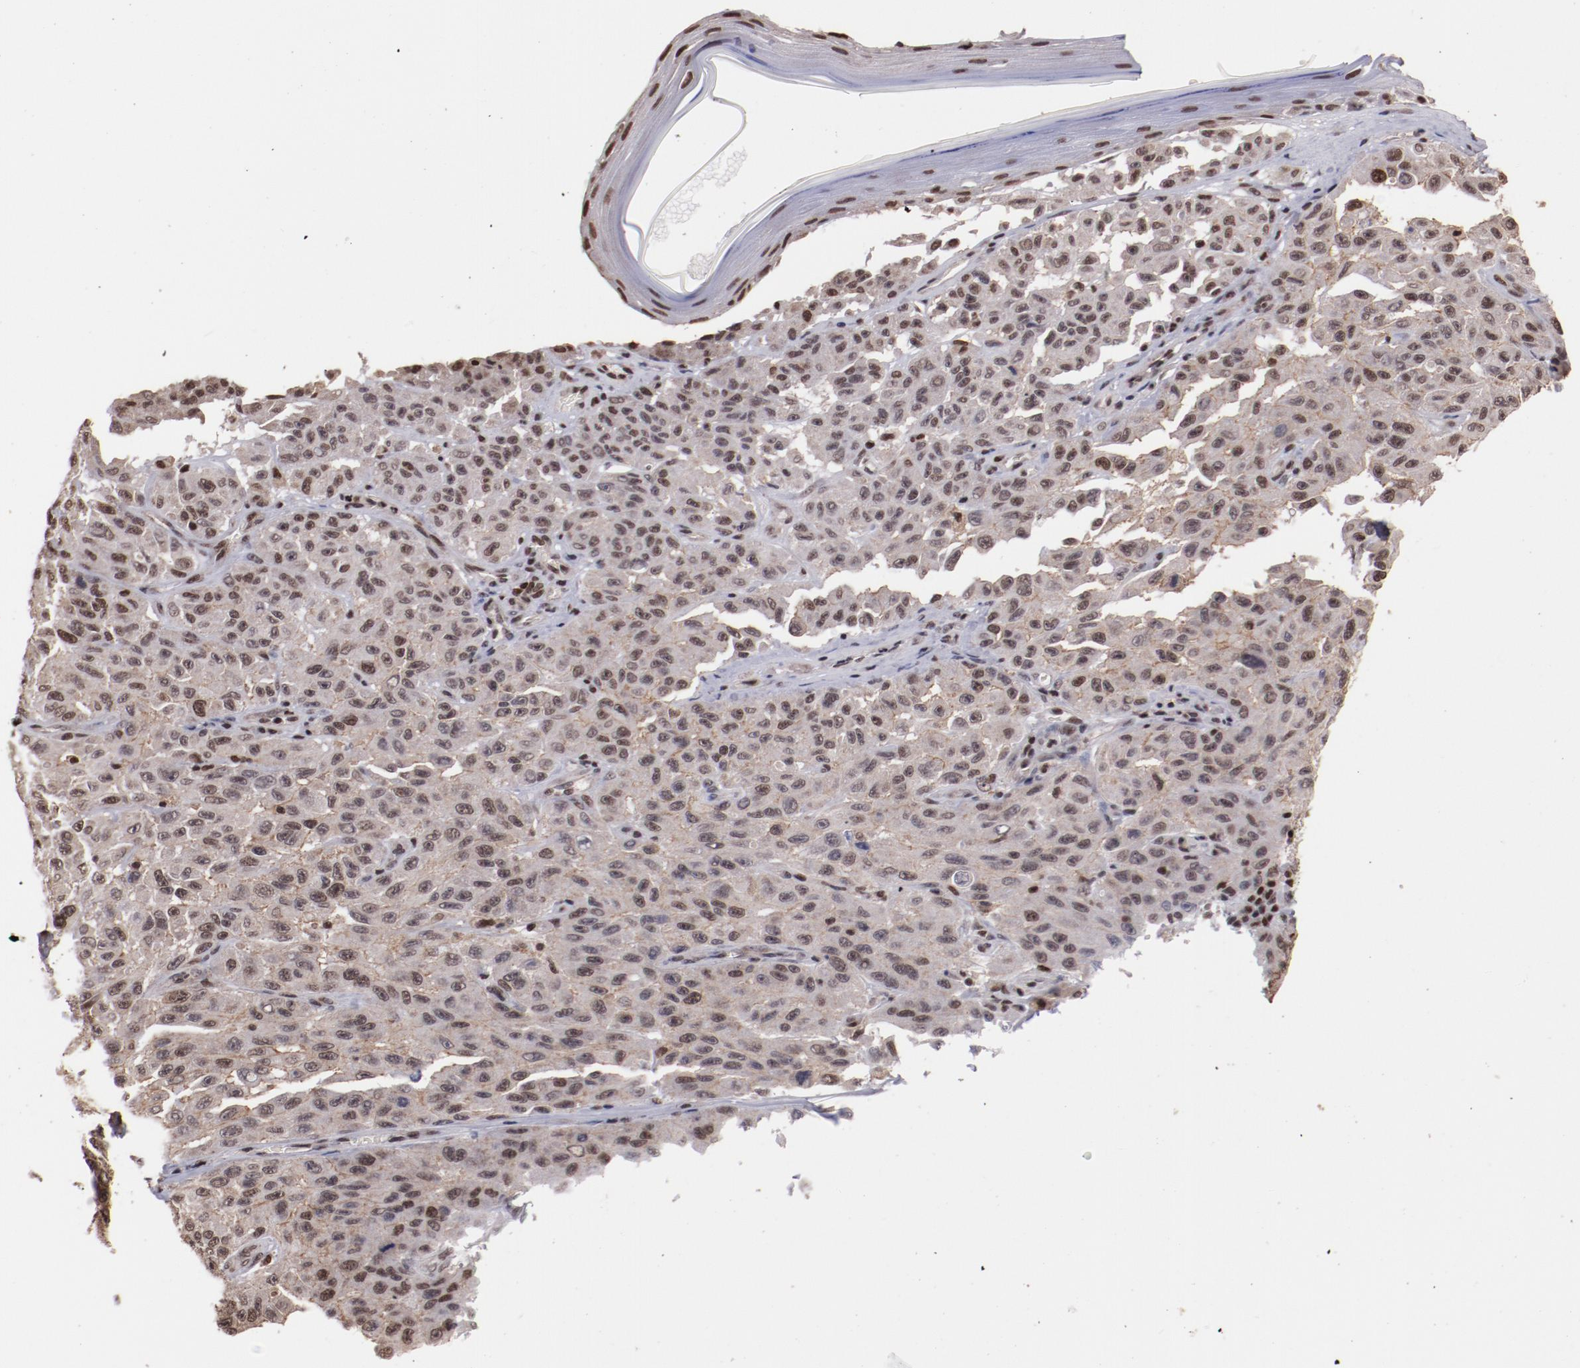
{"staining": {"intensity": "weak", "quantity": "<25%", "location": "cytoplasmic/membranous,nuclear"}, "tissue": "melanoma", "cell_type": "Tumor cells", "image_type": "cancer", "snomed": [{"axis": "morphology", "description": "Malignant melanoma, NOS"}, {"axis": "topography", "description": "Skin"}], "caption": "Micrograph shows no protein expression in tumor cells of melanoma tissue.", "gene": "STAG2", "patient": {"sex": "male", "age": 30}}